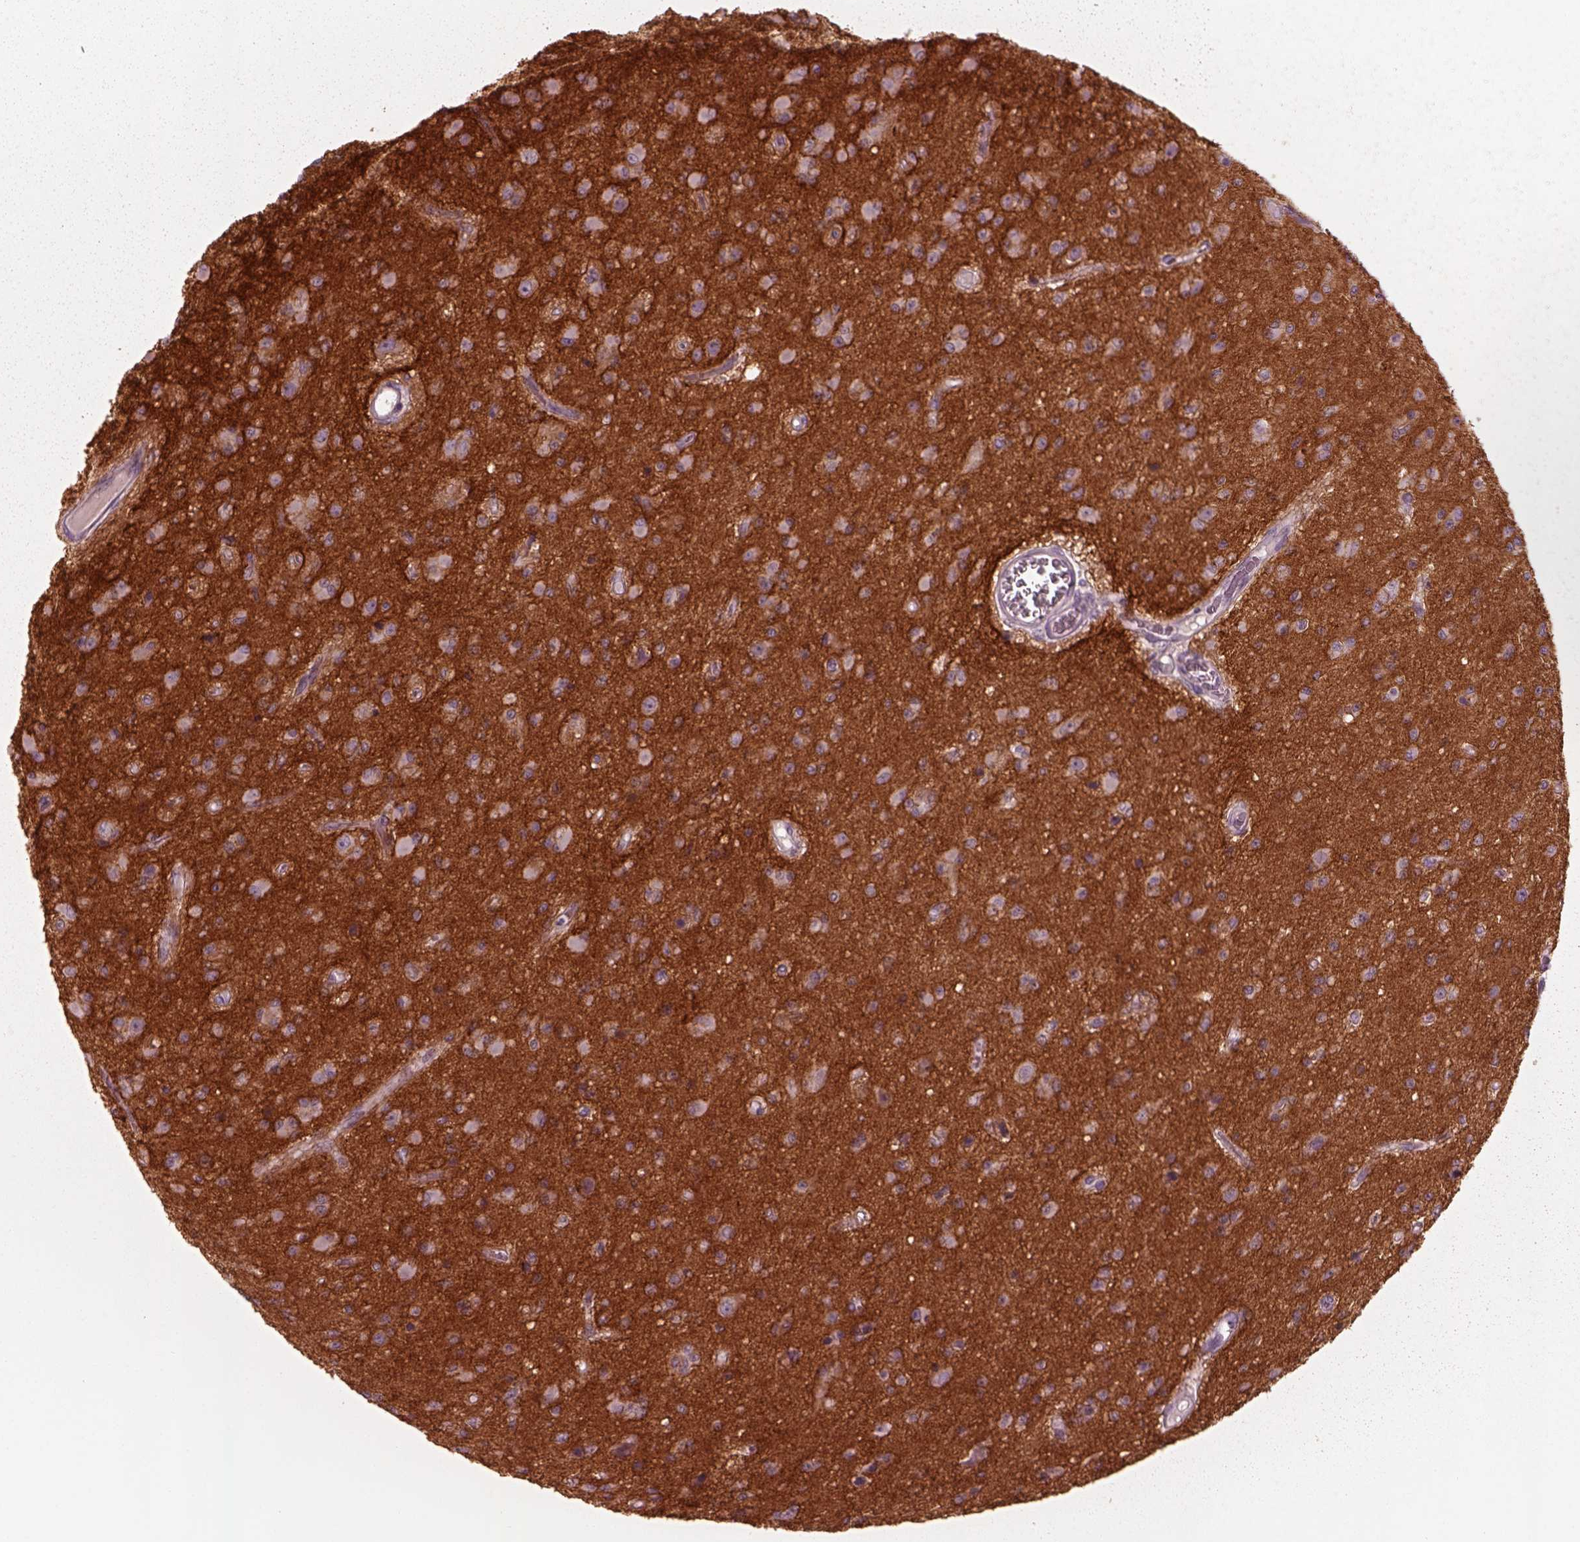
{"staining": {"intensity": "moderate", "quantity": ">75%", "location": "cytoplasmic/membranous"}, "tissue": "glioma", "cell_type": "Tumor cells", "image_type": "cancer", "snomed": [{"axis": "morphology", "description": "Glioma, malignant, Low grade"}, {"axis": "topography", "description": "Brain"}], "caption": "Glioma stained with DAB immunohistochemistry shows medium levels of moderate cytoplasmic/membranous positivity in about >75% of tumor cells.", "gene": "CADM2", "patient": {"sex": "female", "age": 45}}